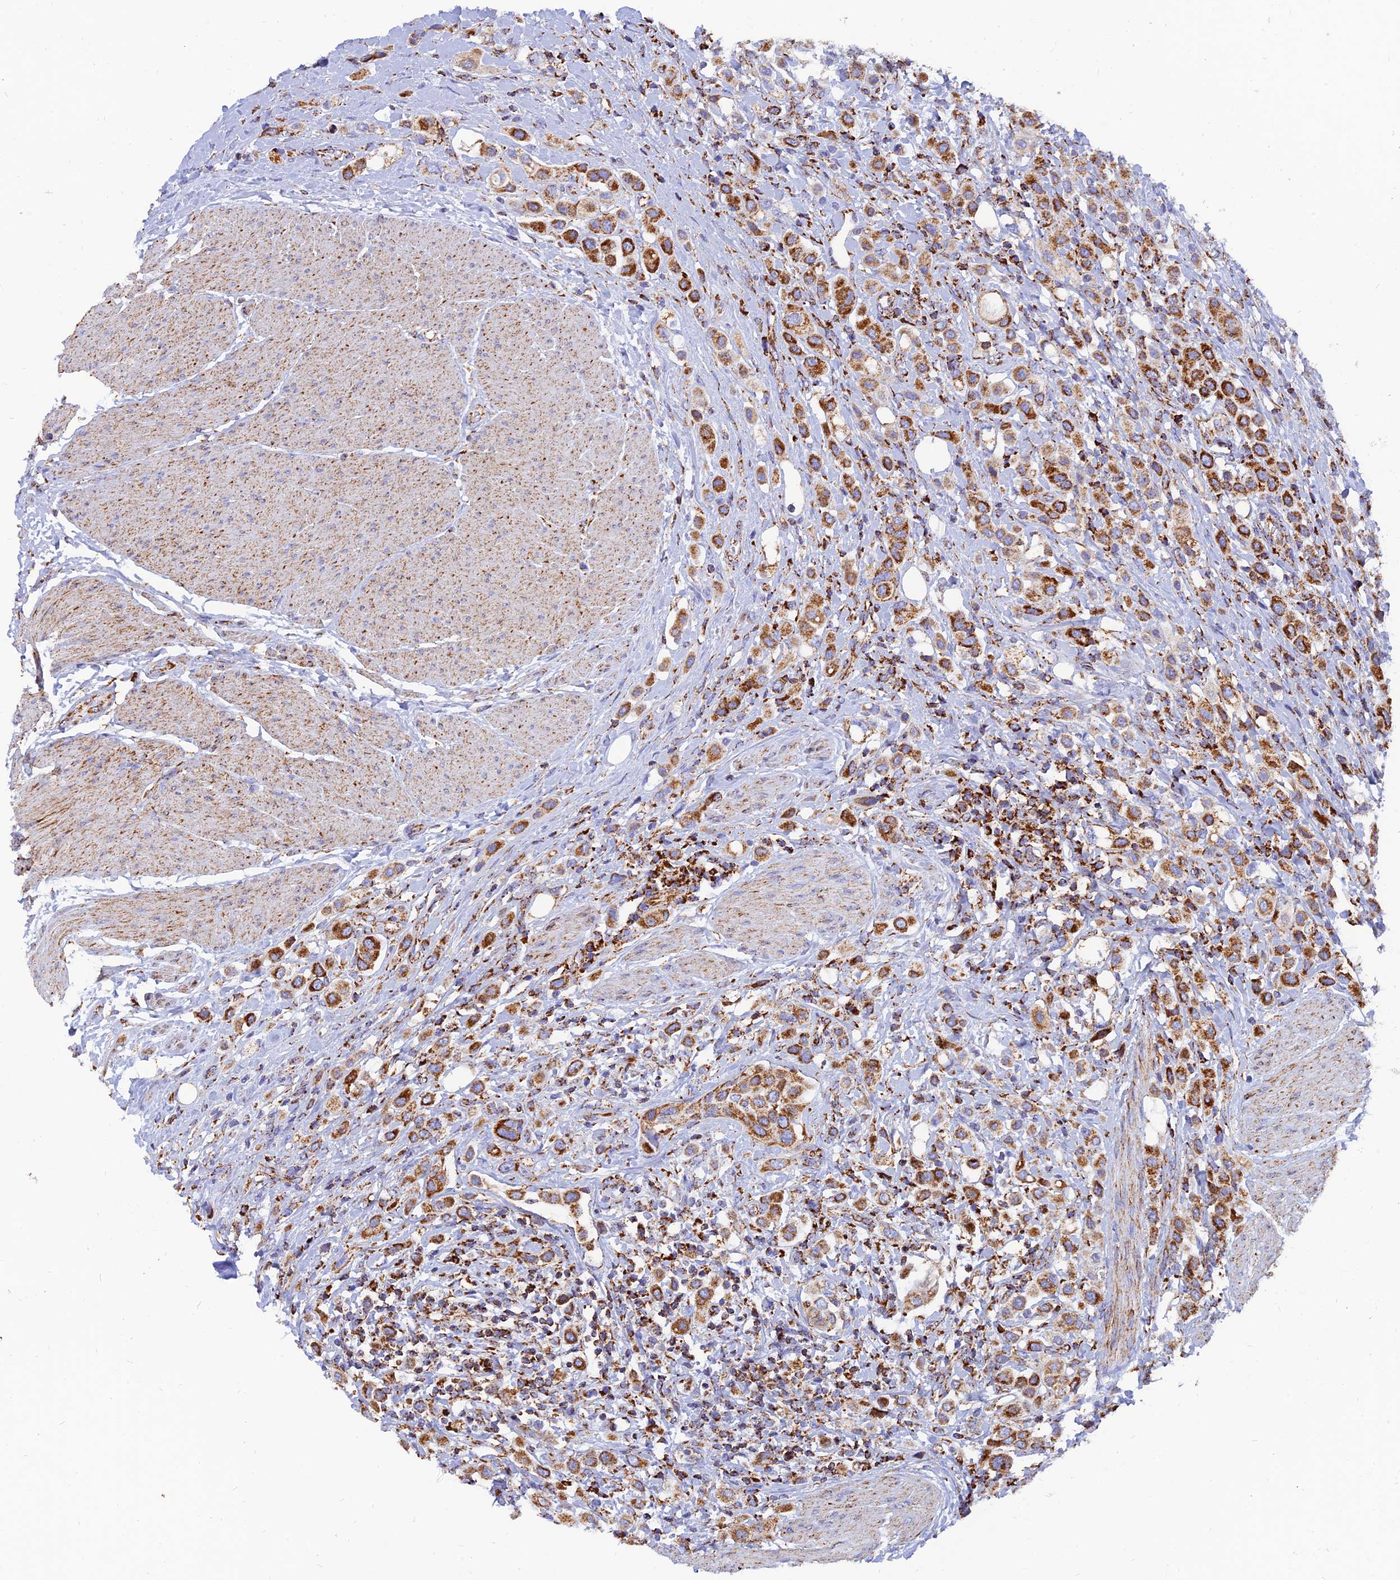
{"staining": {"intensity": "strong", "quantity": ">75%", "location": "cytoplasmic/membranous"}, "tissue": "urothelial cancer", "cell_type": "Tumor cells", "image_type": "cancer", "snomed": [{"axis": "morphology", "description": "Urothelial carcinoma, High grade"}, {"axis": "topography", "description": "Urinary bladder"}], "caption": "High-power microscopy captured an immunohistochemistry (IHC) histopathology image of urothelial carcinoma (high-grade), revealing strong cytoplasmic/membranous expression in about >75% of tumor cells. (brown staining indicates protein expression, while blue staining denotes nuclei).", "gene": "NDUFB6", "patient": {"sex": "male", "age": 50}}